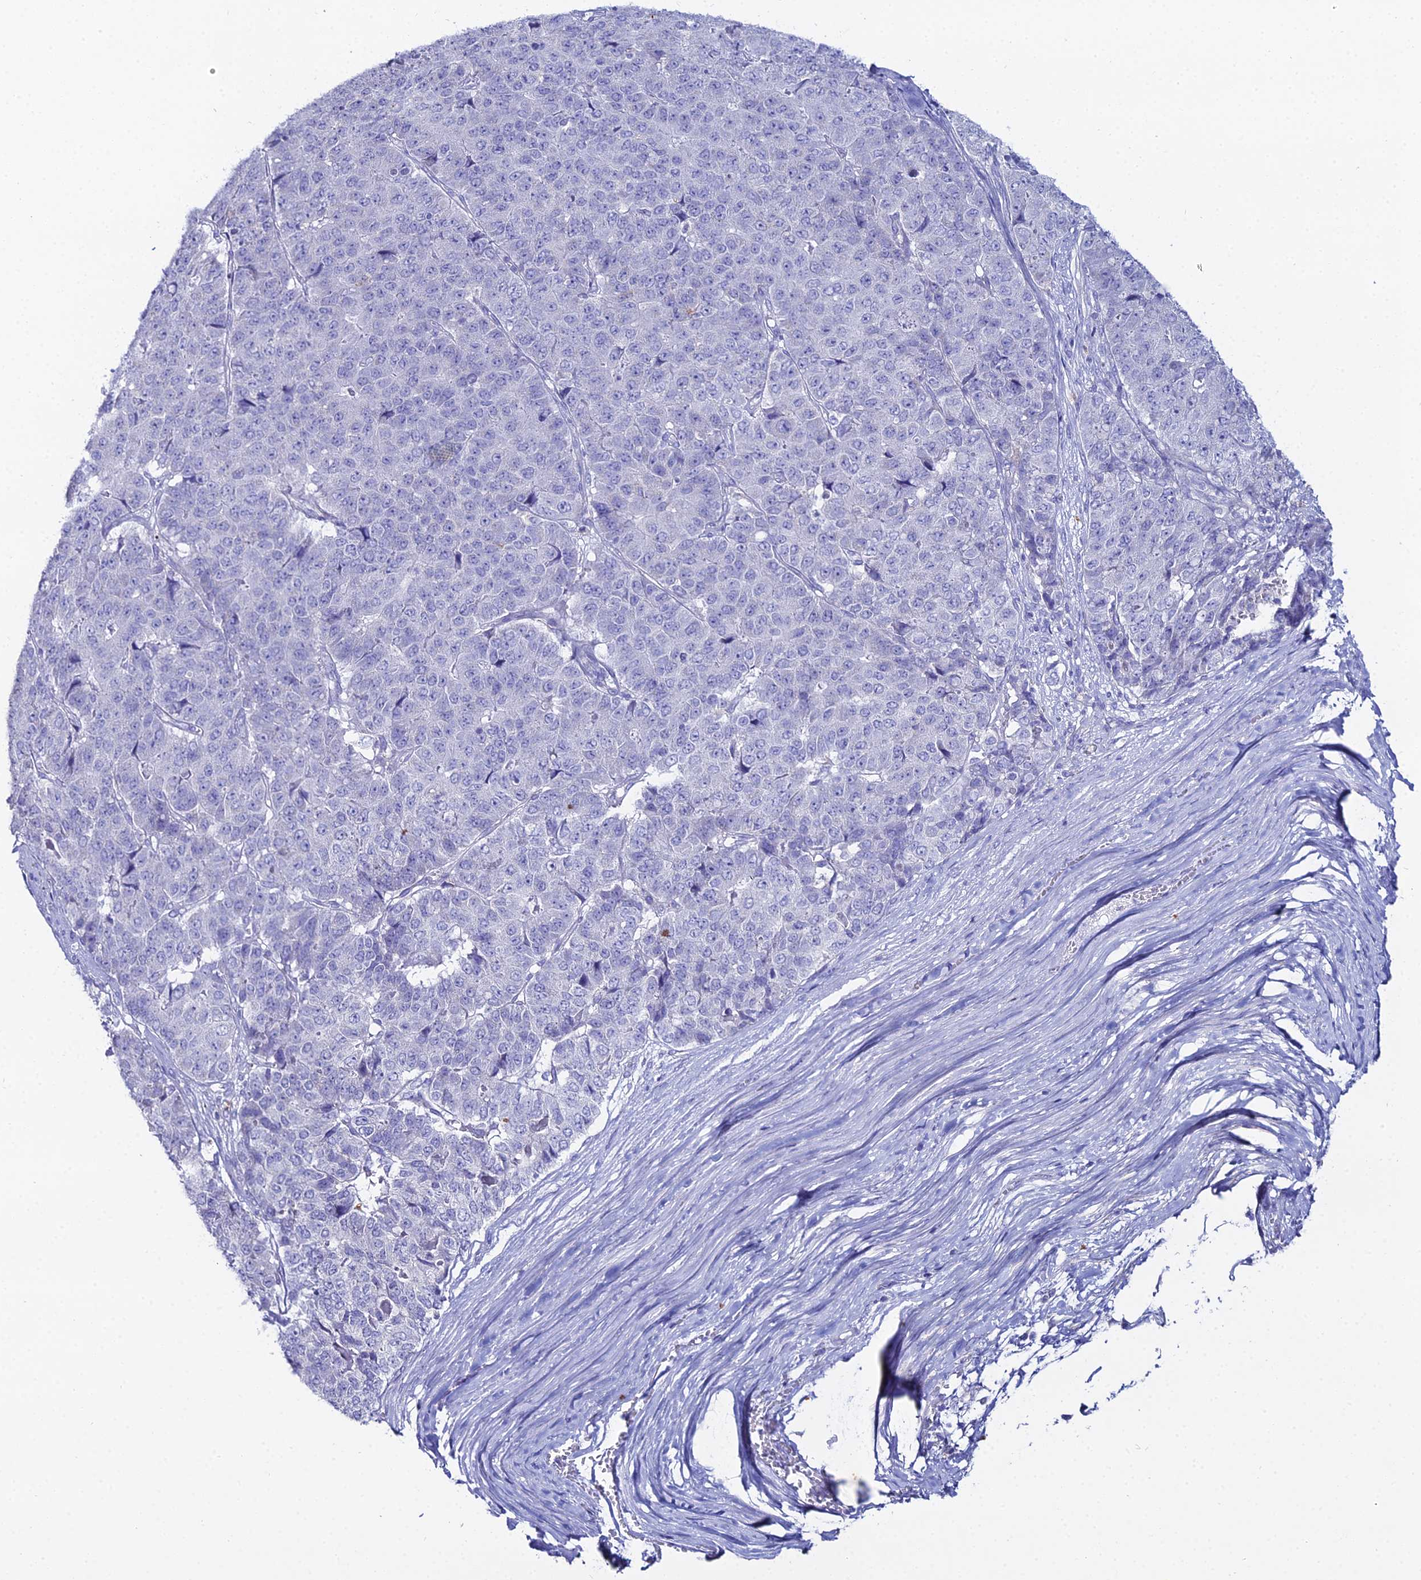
{"staining": {"intensity": "negative", "quantity": "none", "location": "none"}, "tissue": "pancreatic cancer", "cell_type": "Tumor cells", "image_type": "cancer", "snomed": [{"axis": "morphology", "description": "Adenocarcinoma, NOS"}, {"axis": "topography", "description": "Pancreas"}], "caption": "Pancreatic cancer (adenocarcinoma) was stained to show a protein in brown. There is no significant positivity in tumor cells.", "gene": "DHX34", "patient": {"sex": "male", "age": 50}}